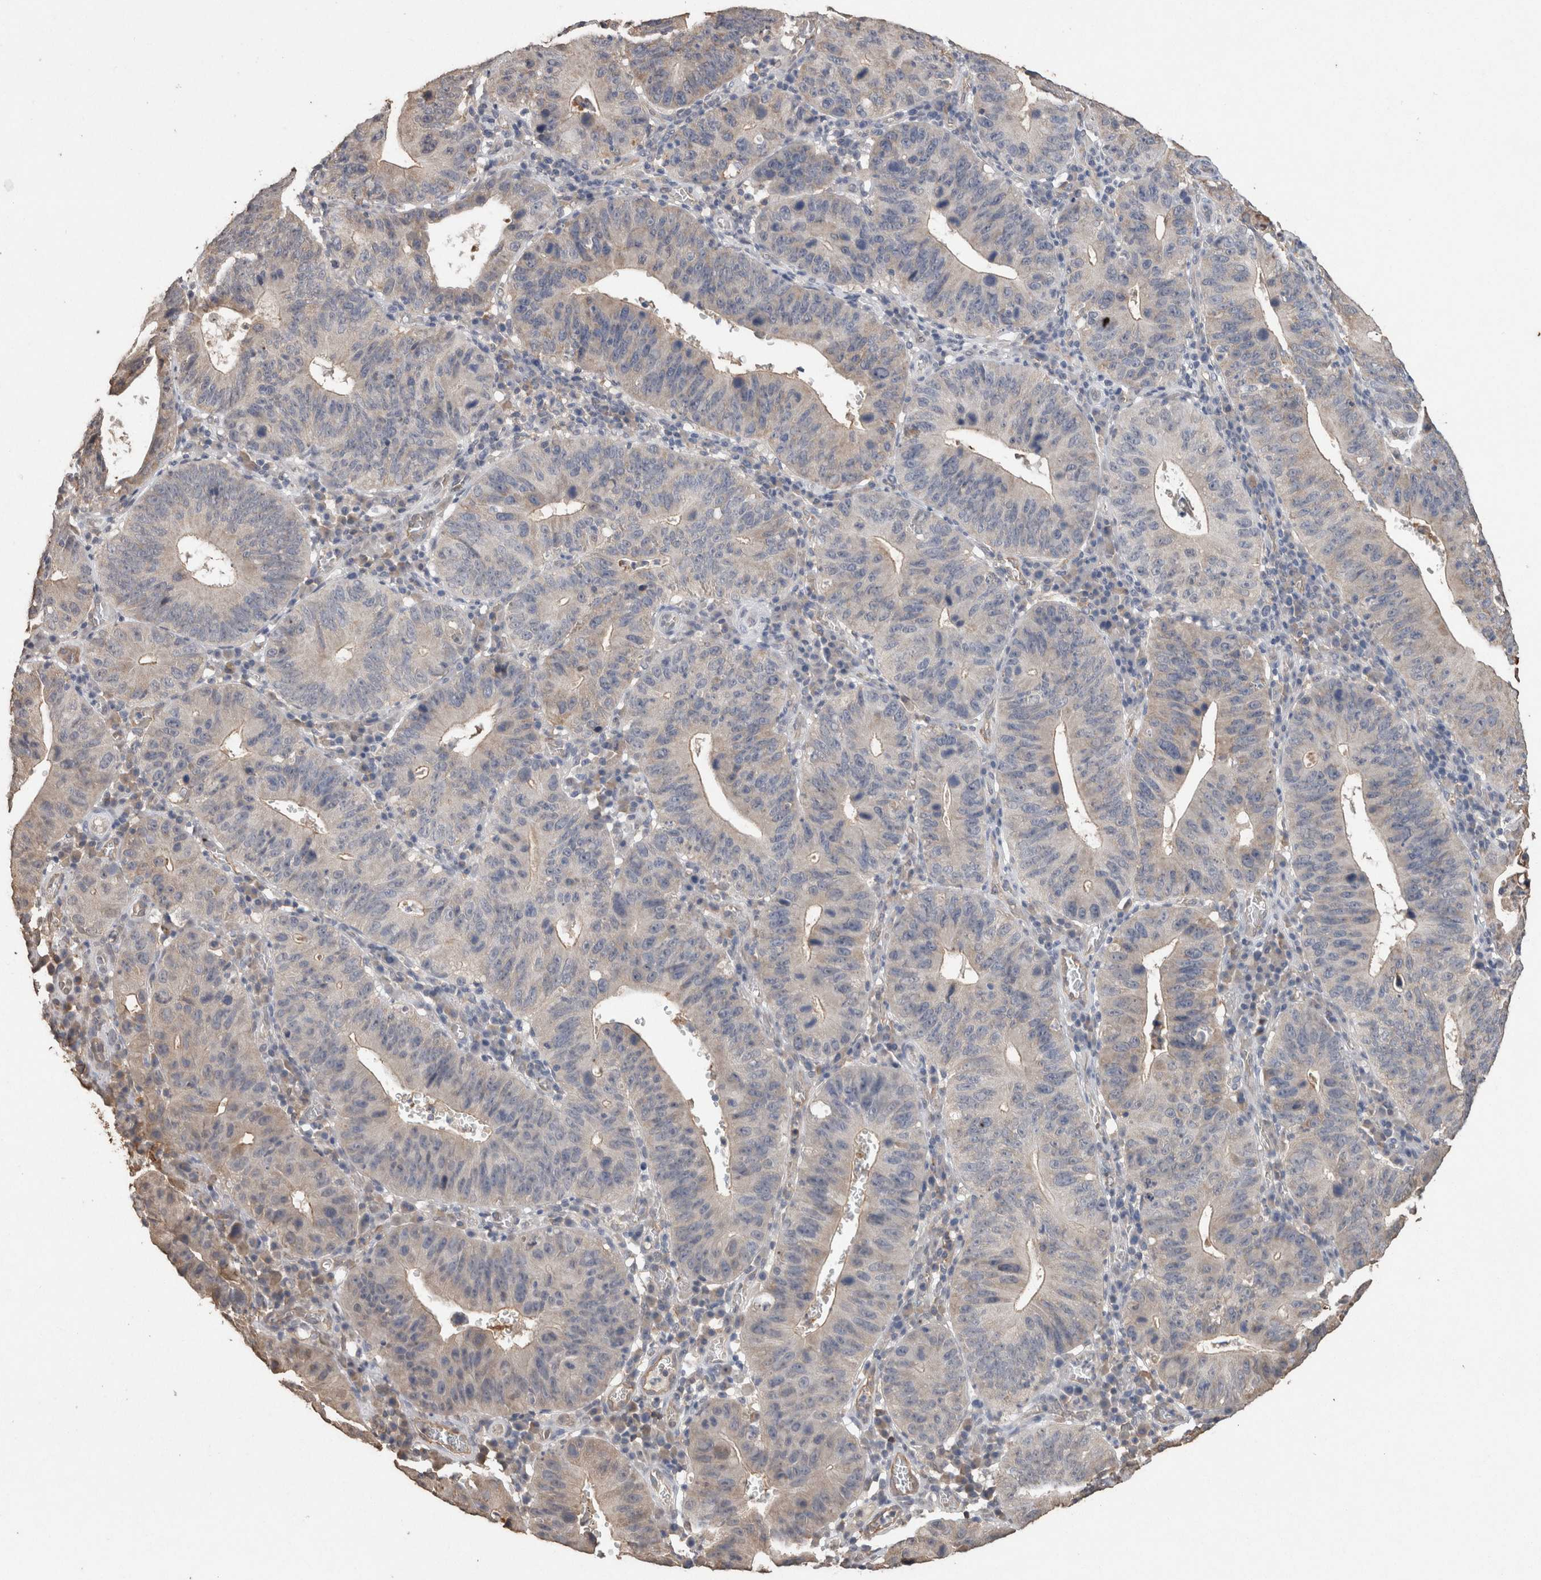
{"staining": {"intensity": "negative", "quantity": "none", "location": "none"}, "tissue": "stomach cancer", "cell_type": "Tumor cells", "image_type": "cancer", "snomed": [{"axis": "morphology", "description": "Adenocarcinoma, NOS"}, {"axis": "topography", "description": "Stomach"}], "caption": "High power microscopy histopathology image of an immunohistochemistry micrograph of stomach cancer (adenocarcinoma), revealing no significant expression in tumor cells.", "gene": "S100A10", "patient": {"sex": "male", "age": 59}}